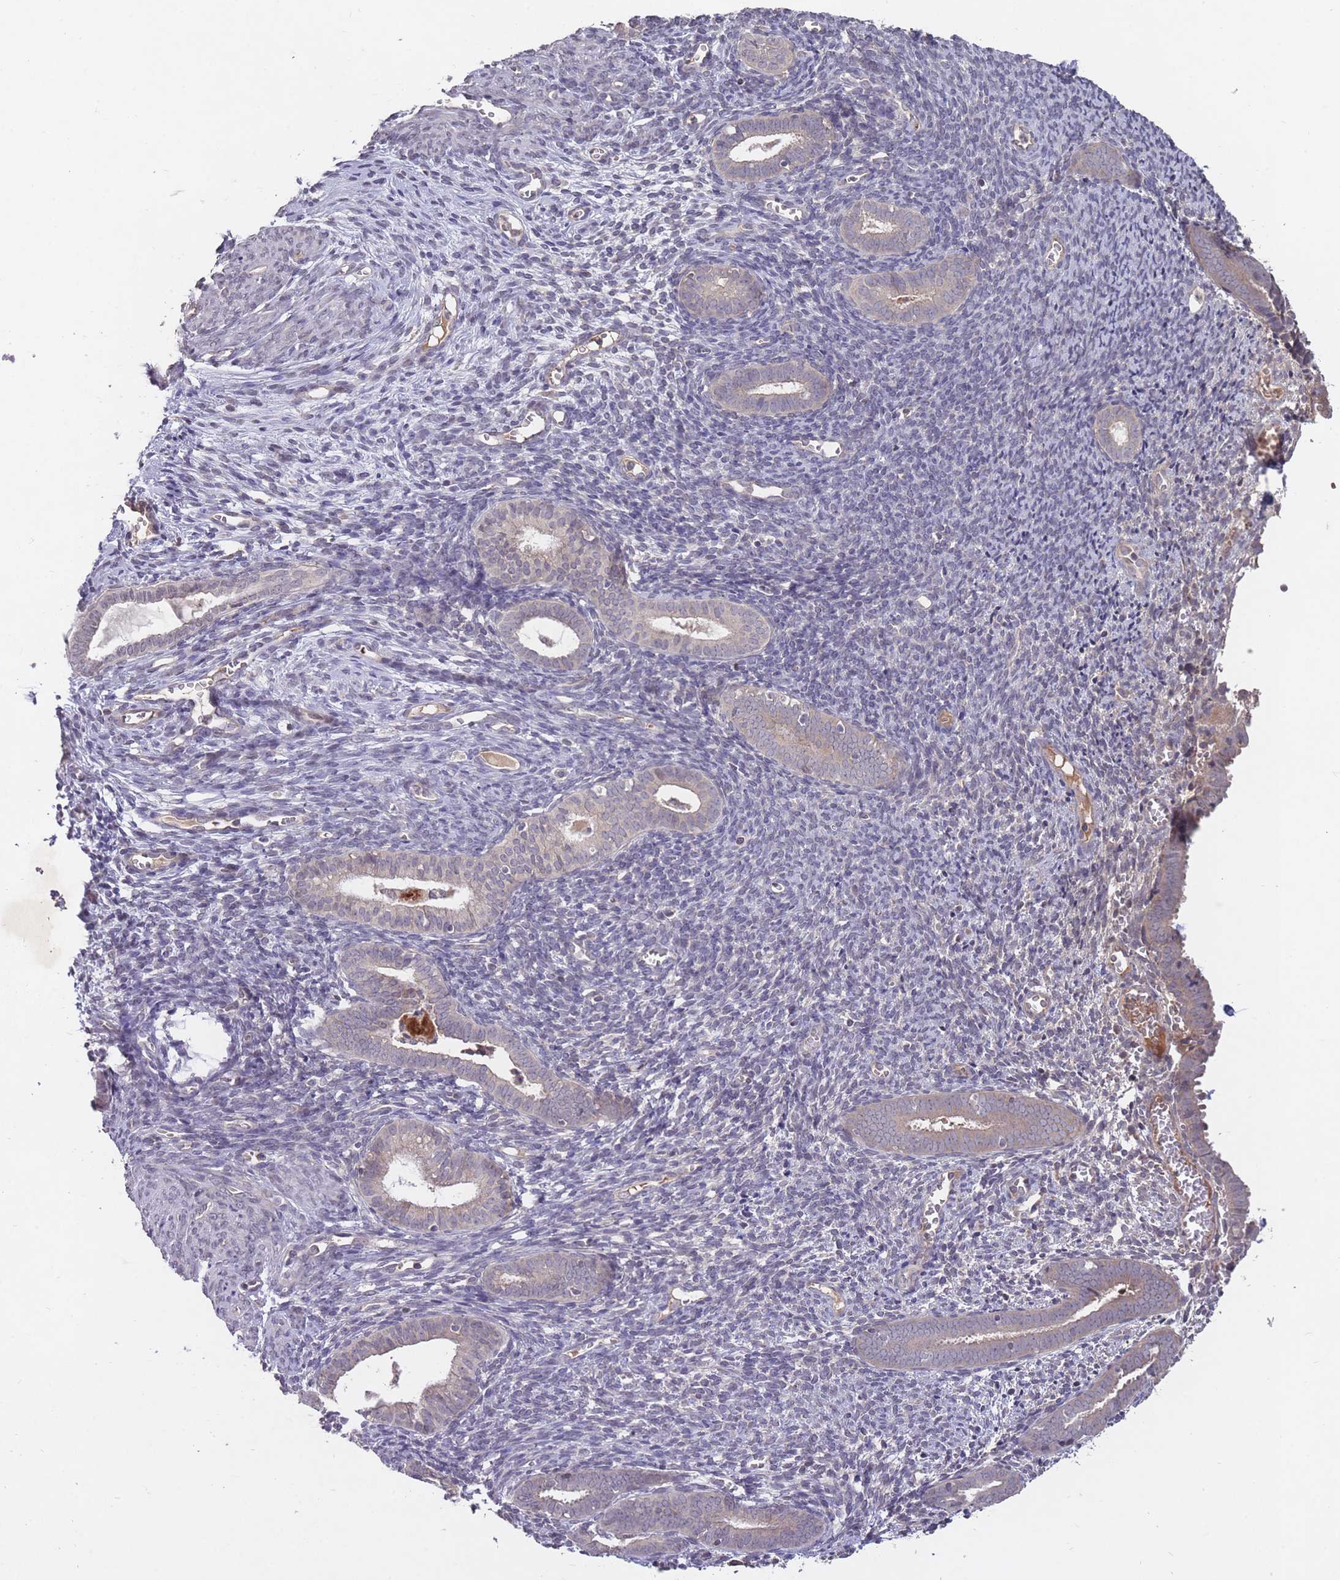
{"staining": {"intensity": "negative", "quantity": "none", "location": "none"}, "tissue": "endometrial cancer", "cell_type": "Tumor cells", "image_type": "cancer", "snomed": [{"axis": "morphology", "description": "Adenocarcinoma, NOS"}, {"axis": "topography", "description": "Endometrium"}], "caption": "IHC of human endometrial cancer (adenocarcinoma) displays no expression in tumor cells.", "gene": "ADCYAP1R1", "patient": {"sex": "female", "age": 75}}